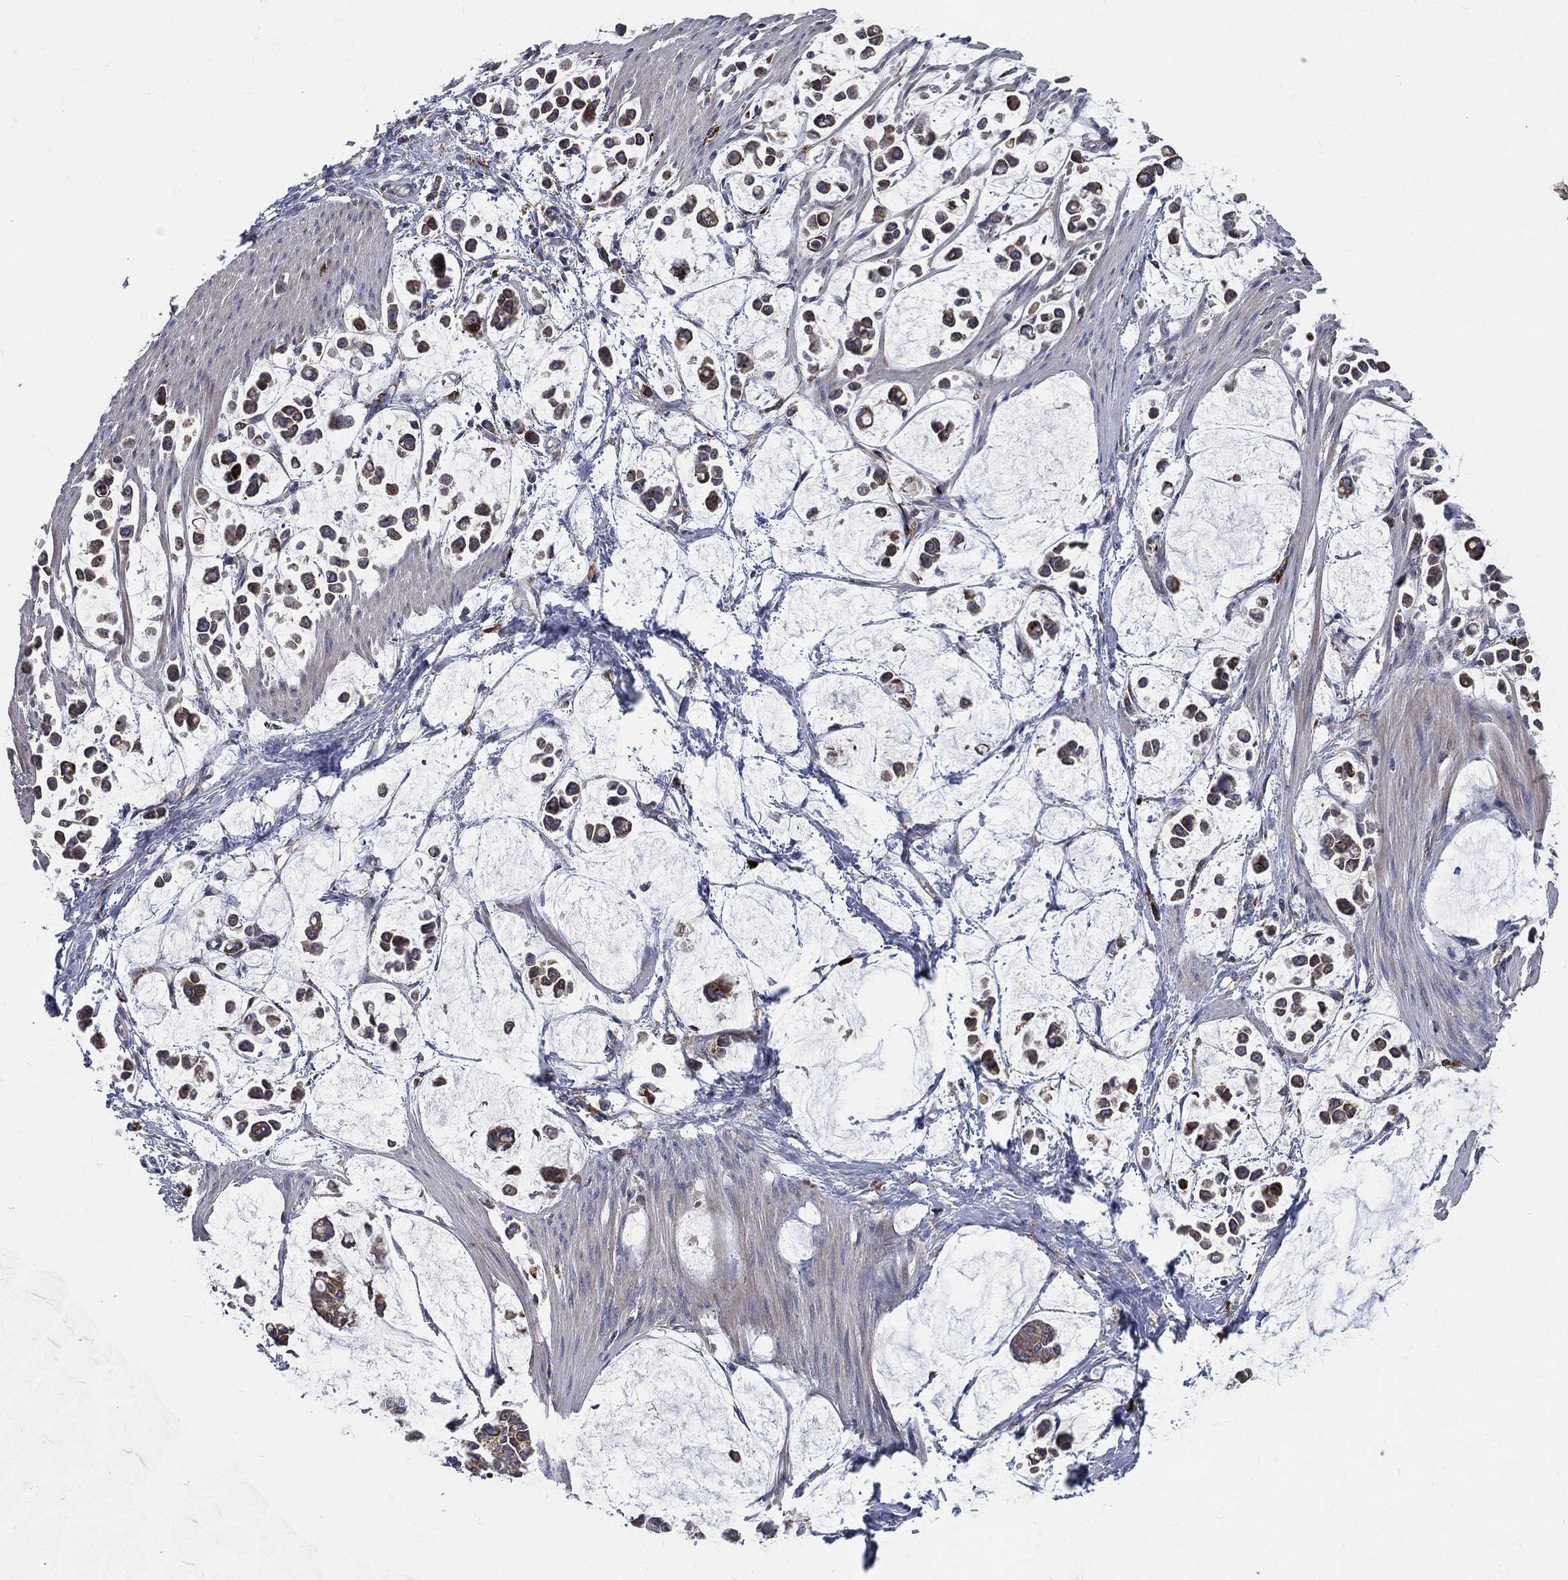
{"staining": {"intensity": "moderate", "quantity": "25%-75%", "location": "cytoplasmic/membranous"}, "tissue": "stomach cancer", "cell_type": "Tumor cells", "image_type": "cancer", "snomed": [{"axis": "morphology", "description": "Adenocarcinoma, NOS"}, {"axis": "topography", "description": "Stomach"}], "caption": "A histopathology image showing moderate cytoplasmic/membranous staining in approximately 25%-75% of tumor cells in stomach adenocarcinoma, as visualized by brown immunohistochemical staining.", "gene": "CCDC159", "patient": {"sex": "male", "age": 82}}